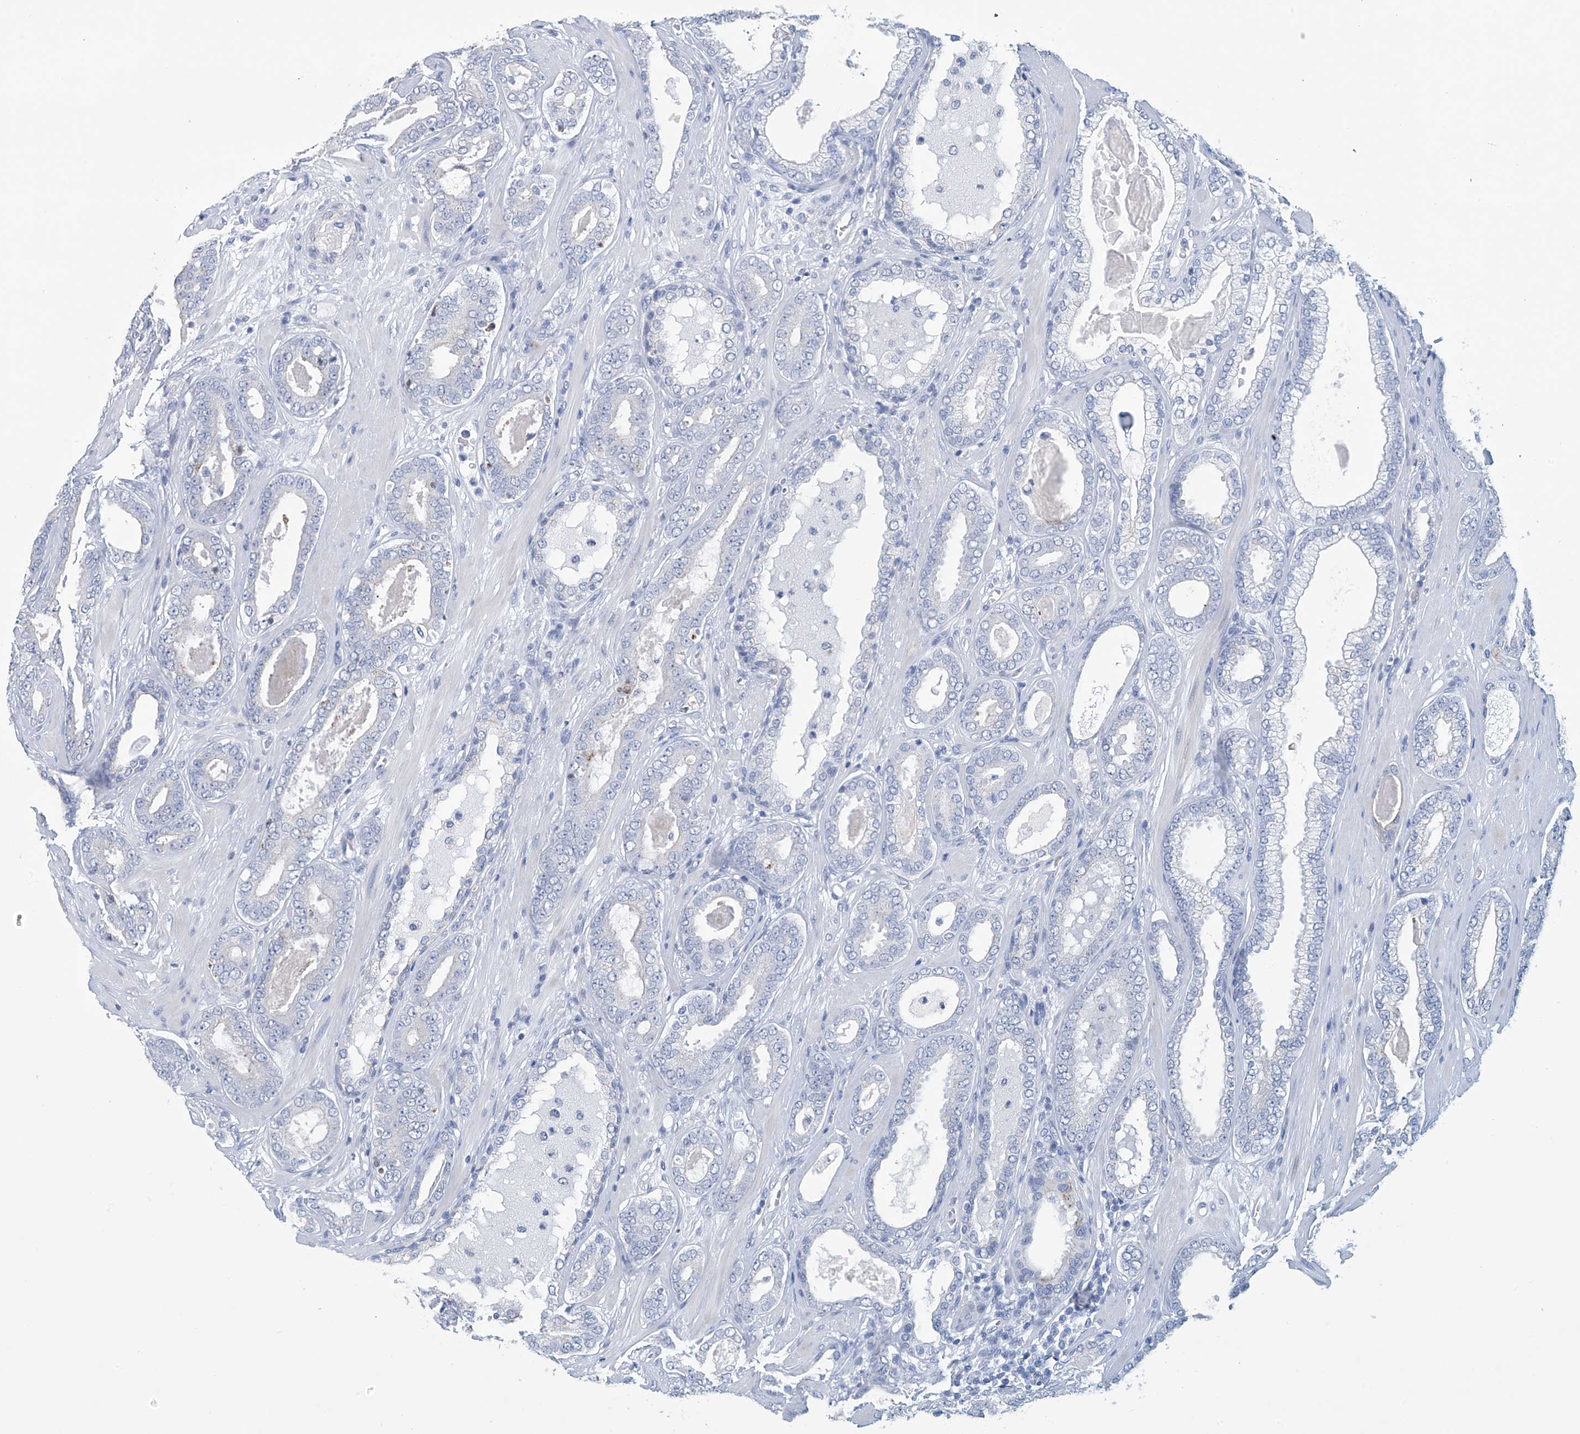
{"staining": {"intensity": "negative", "quantity": "none", "location": "none"}, "tissue": "prostate cancer", "cell_type": "Tumor cells", "image_type": "cancer", "snomed": [{"axis": "morphology", "description": "Adenocarcinoma, High grade"}, {"axis": "topography", "description": "Prostate"}], "caption": "A photomicrograph of high-grade adenocarcinoma (prostate) stained for a protein shows no brown staining in tumor cells.", "gene": "DSP", "patient": {"sex": "male", "age": 60}}